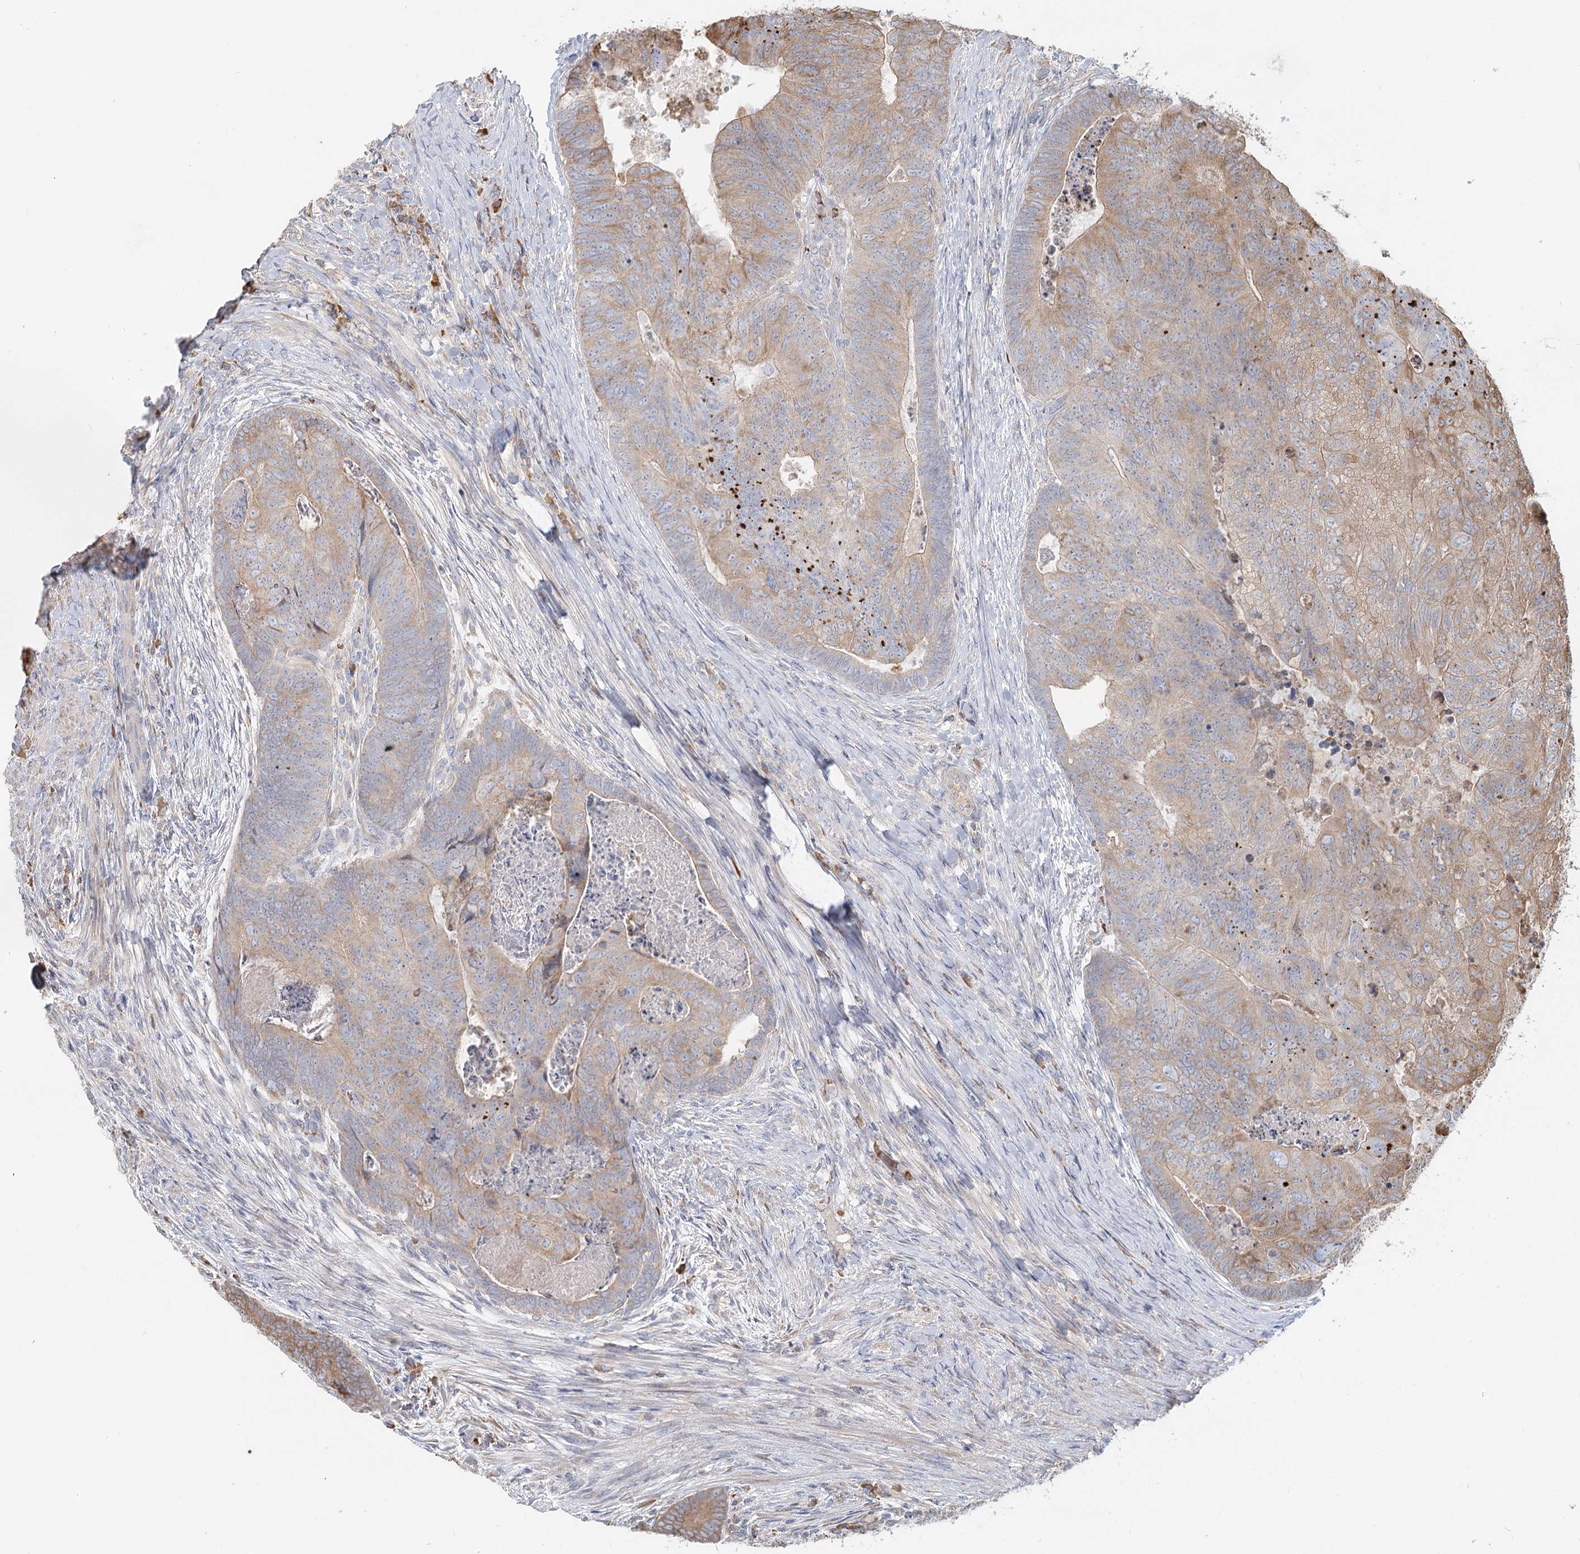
{"staining": {"intensity": "moderate", "quantity": "<25%", "location": "cytoplasmic/membranous"}, "tissue": "colorectal cancer", "cell_type": "Tumor cells", "image_type": "cancer", "snomed": [{"axis": "morphology", "description": "Adenocarcinoma, NOS"}, {"axis": "topography", "description": "Colon"}], "caption": "Human colorectal adenocarcinoma stained with a brown dye demonstrates moderate cytoplasmic/membranous positive positivity in about <25% of tumor cells.", "gene": "ANKRD16", "patient": {"sex": "female", "age": 67}}